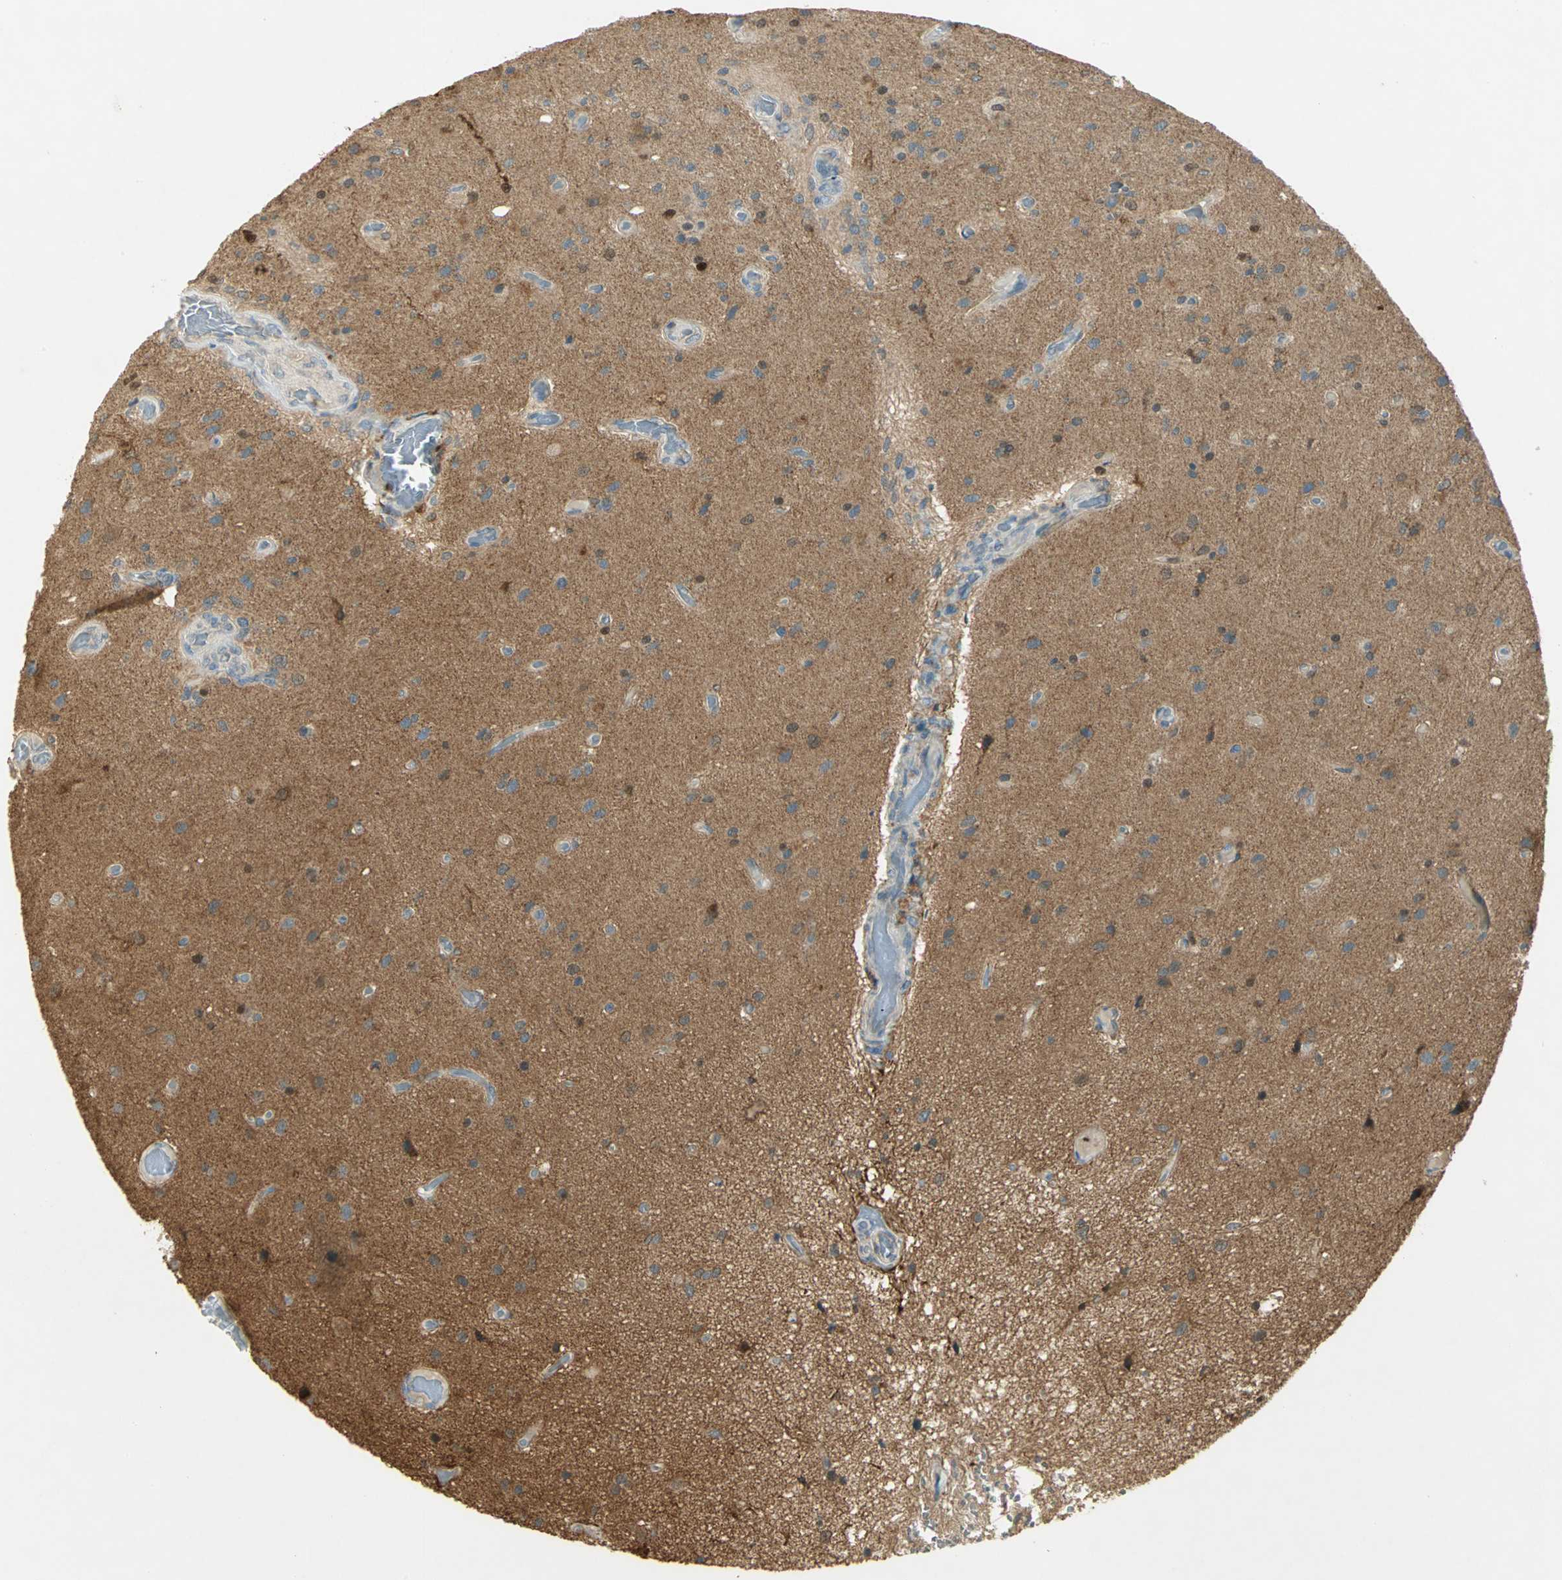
{"staining": {"intensity": "strong", "quantity": "<25%", "location": "cytoplasmic/membranous,nuclear"}, "tissue": "glioma", "cell_type": "Tumor cells", "image_type": "cancer", "snomed": [{"axis": "morphology", "description": "Normal tissue, NOS"}, {"axis": "morphology", "description": "Glioma, malignant, High grade"}, {"axis": "topography", "description": "Cerebral cortex"}], "caption": "Brown immunohistochemical staining in glioma demonstrates strong cytoplasmic/membranous and nuclear staining in about <25% of tumor cells.", "gene": "BIRC2", "patient": {"sex": "male", "age": 77}}